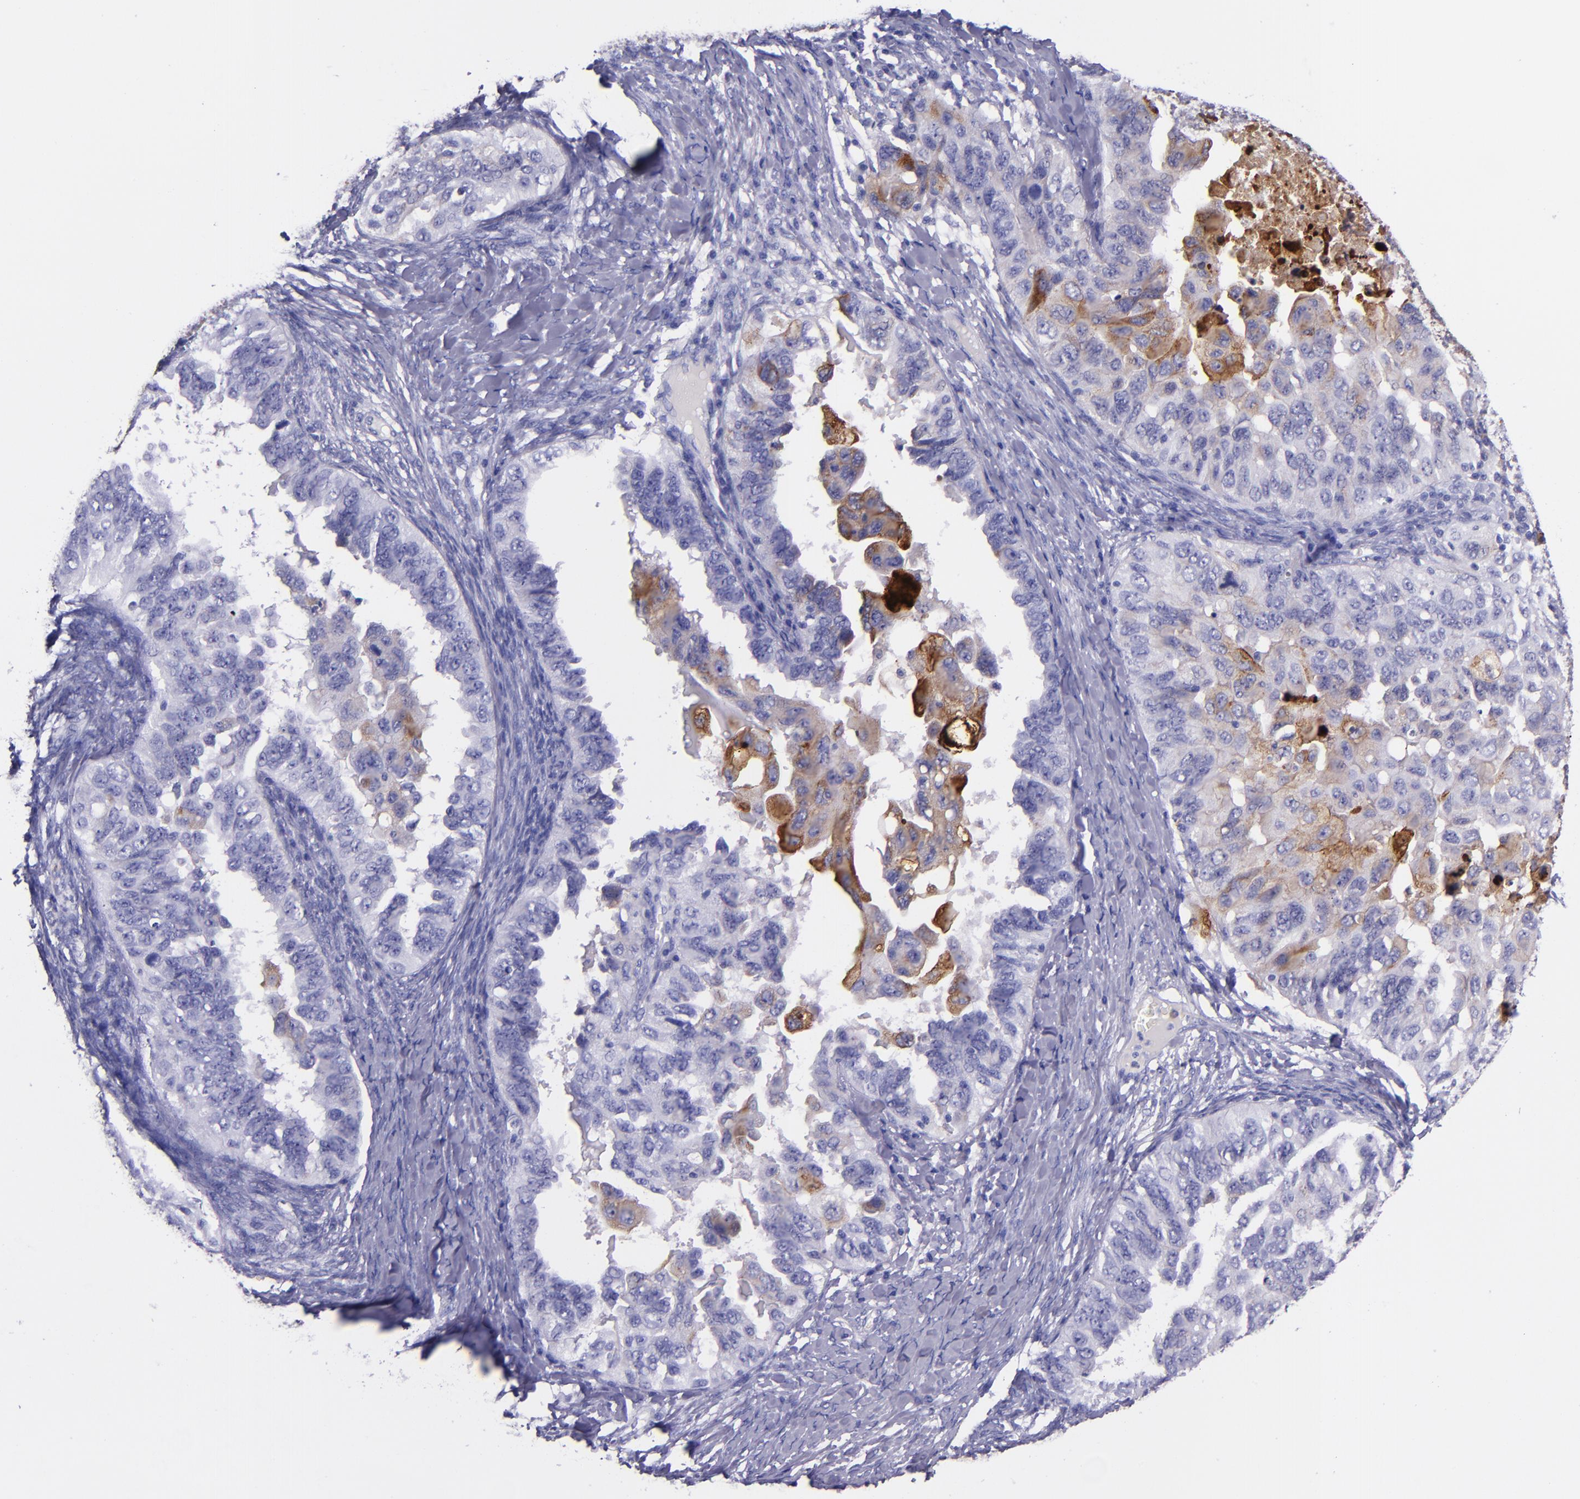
{"staining": {"intensity": "moderate", "quantity": "<25%", "location": "cytoplasmic/membranous"}, "tissue": "ovarian cancer", "cell_type": "Tumor cells", "image_type": "cancer", "snomed": [{"axis": "morphology", "description": "Cystadenocarcinoma, serous, NOS"}, {"axis": "topography", "description": "Ovary"}], "caption": "Immunohistochemical staining of human ovarian serous cystadenocarcinoma exhibits moderate cytoplasmic/membranous protein staining in approximately <25% of tumor cells. (DAB (3,3'-diaminobenzidine) = brown stain, brightfield microscopy at high magnification).", "gene": "SLPI", "patient": {"sex": "female", "age": 82}}